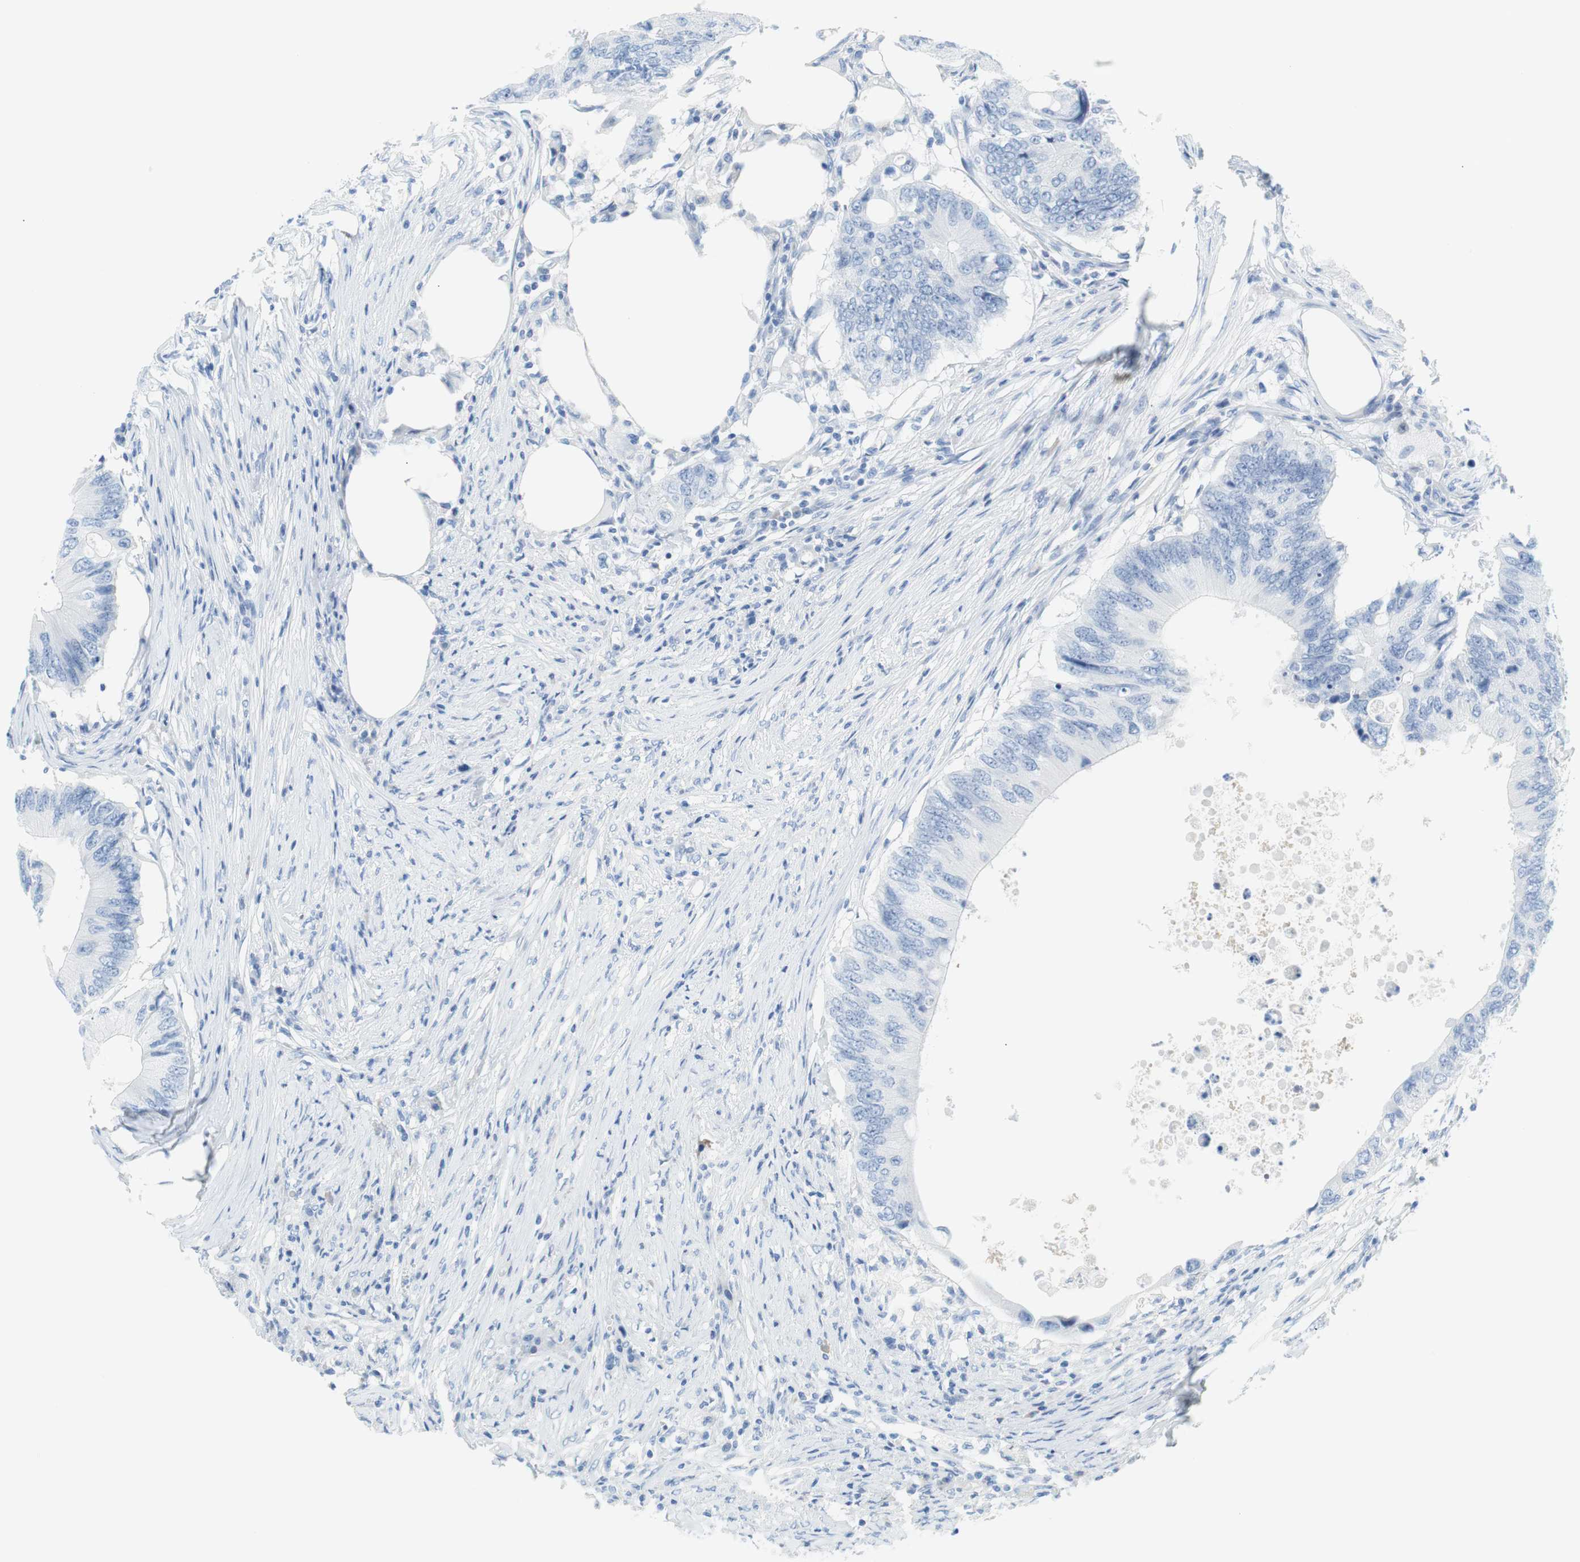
{"staining": {"intensity": "negative", "quantity": "none", "location": "none"}, "tissue": "colorectal cancer", "cell_type": "Tumor cells", "image_type": "cancer", "snomed": [{"axis": "morphology", "description": "Adenocarcinoma, NOS"}, {"axis": "topography", "description": "Colon"}], "caption": "Colorectal cancer was stained to show a protein in brown. There is no significant positivity in tumor cells.", "gene": "MYH1", "patient": {"sex": "male", "age": 71}}